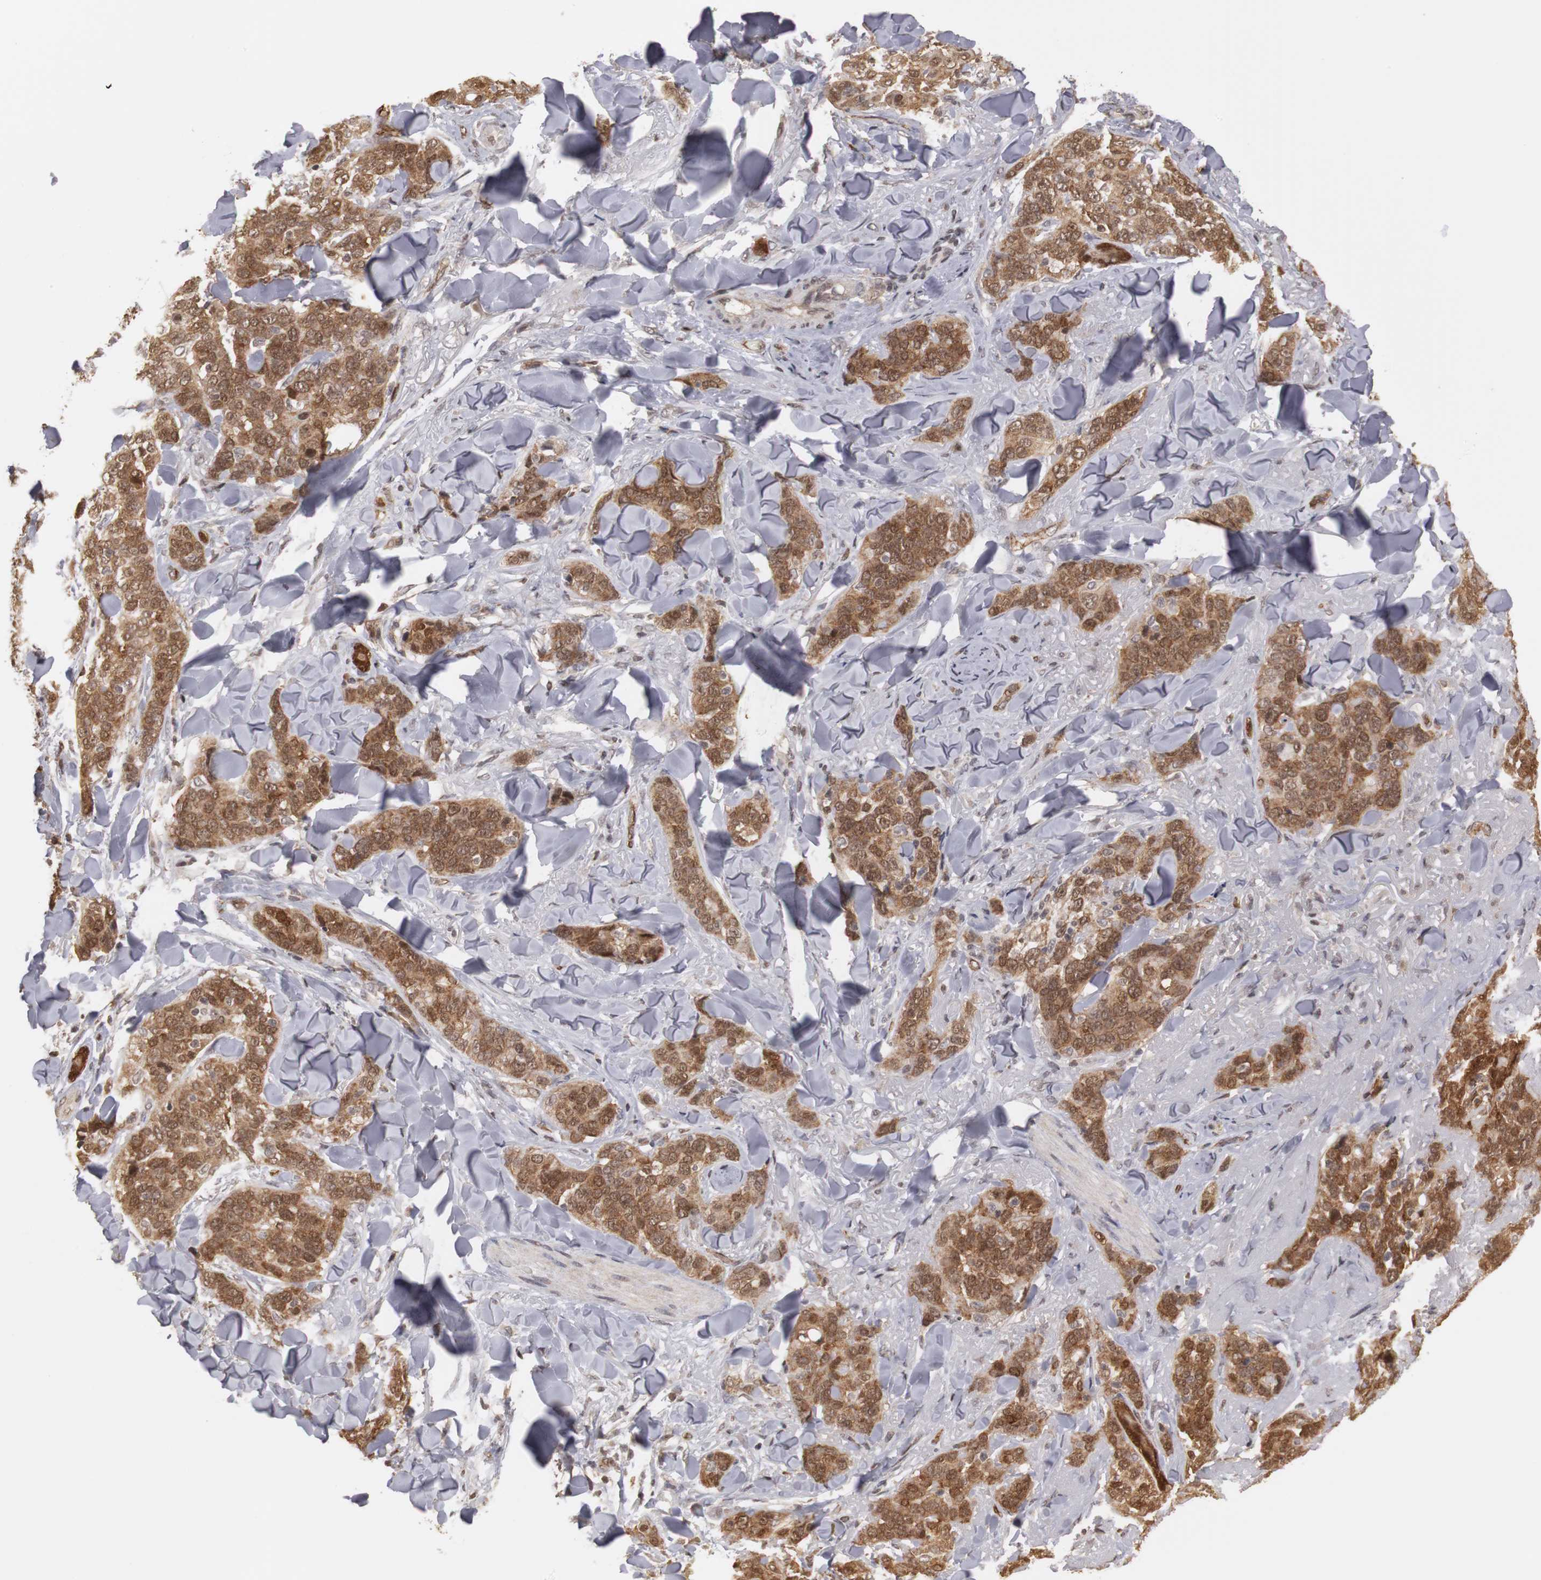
{"staining": {"intensity": "moderate", "quantity": ">75%", "location": "cytoplasmic/membranous,nuclear"}, "tissue": "skin cancer", "cell_type": "Tumor cells", "image_type": "cancer", "snomed": [{"axis": "morphology", "description": "Normal tissue, NOS"}, {"axis": "morphology", "description": "Squamous cell carcinoma, NOS"}, {"axis": "topography", "description": "Skin"}], "caption": "This image reveals immunohistochemistry staining of human skin cancer, with medium moderate cytoplasmic/membranous and nuclear staining in approximately >75% of tumor cells.", "gene": "PLEKHA1", "patient": {"sex": "female", "age": 83}}